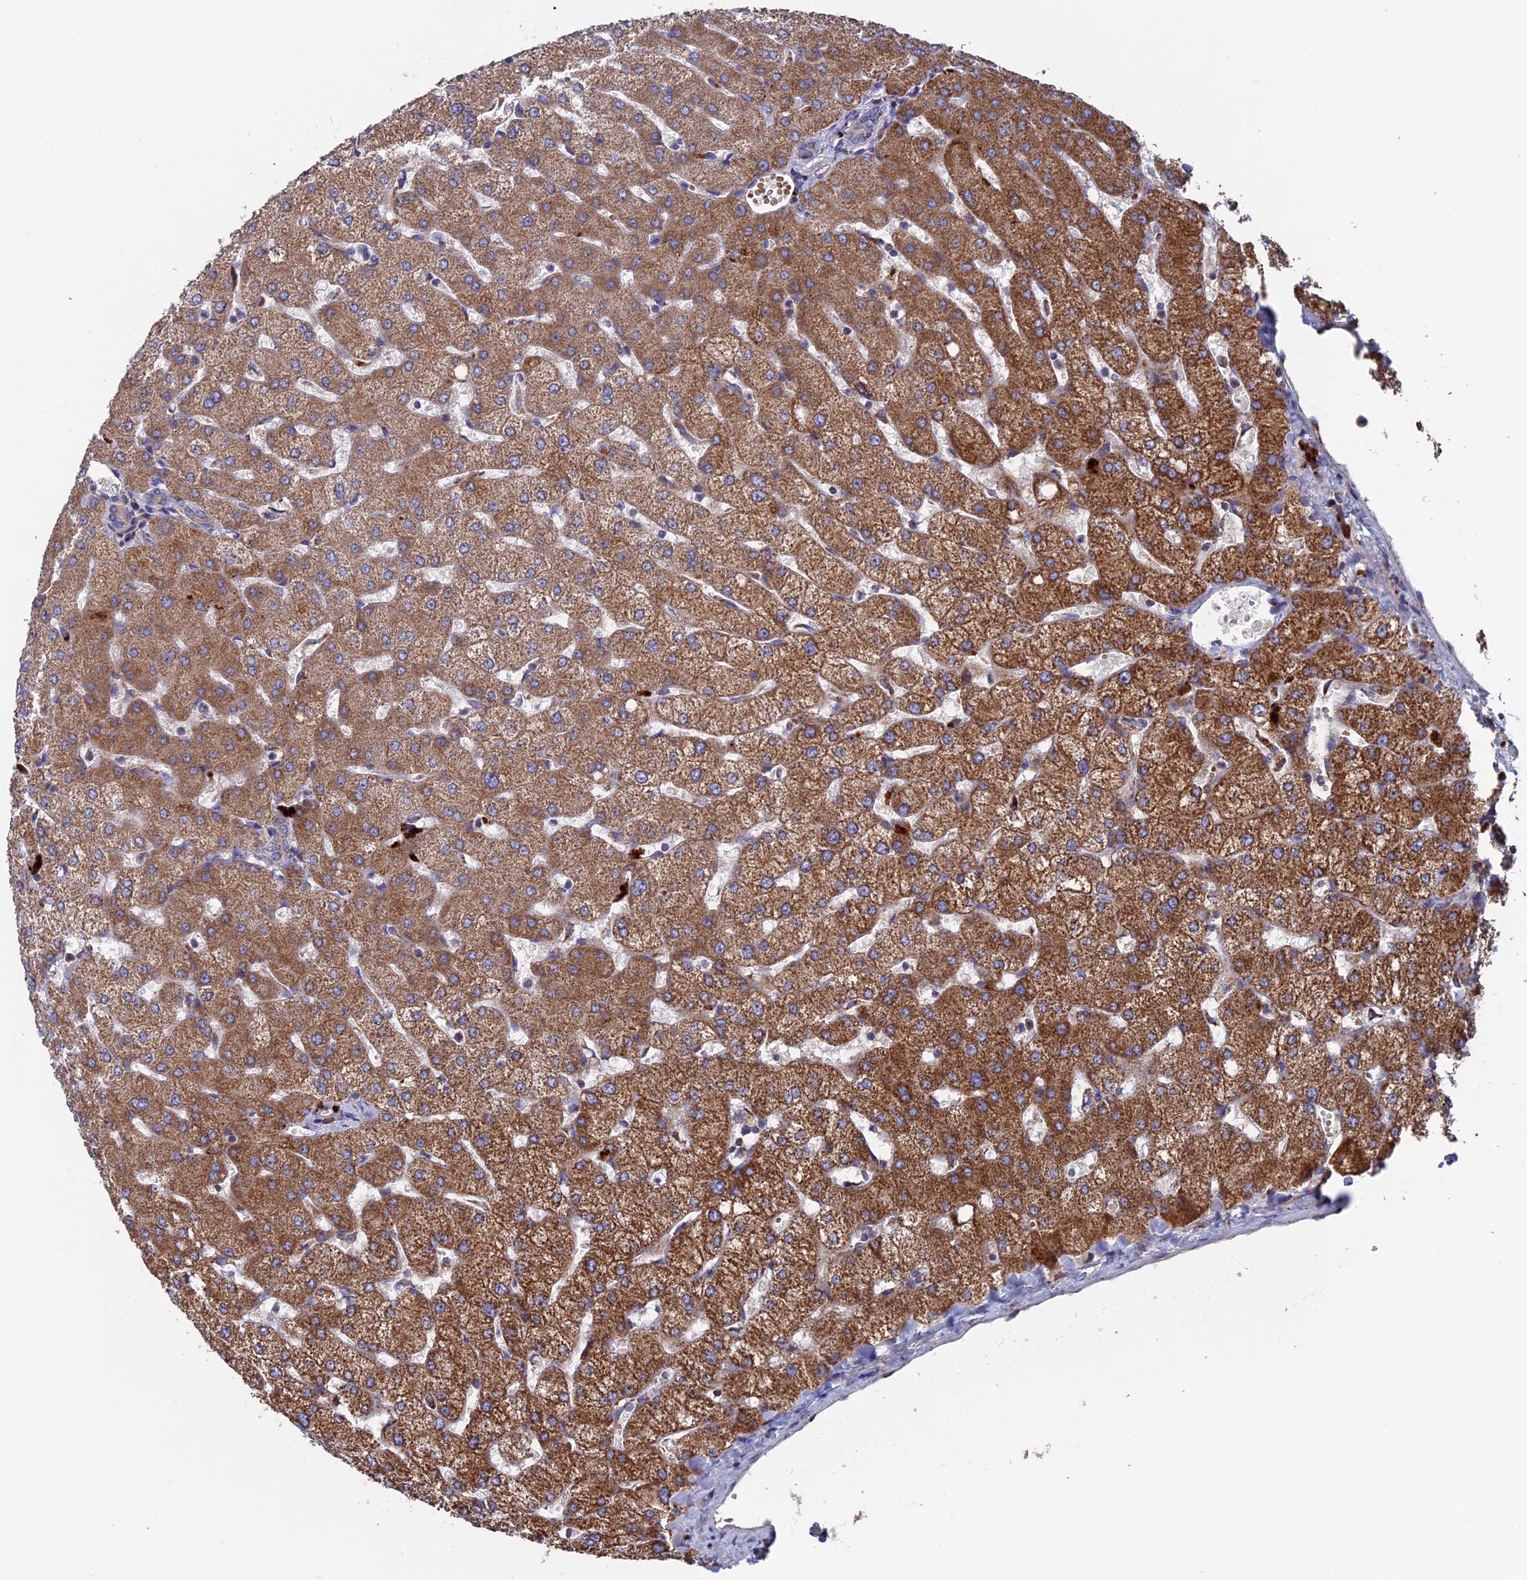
{"staining": {"intensity": "negative", "quantity": "none", "location": "none"}, "tissue": "liver", "cell_type": "Cholangiocytes", "image_type": "normal", "snomed": [{"axis": "morphology", "description": "Normal tissue, NOS"}, {"axis": "topography", "description": "Liver"}], "caption": "The immunohistochemistry photomicrograph has no significant staining in cholangiocytes of liver. (Stains: DAB immunohistochemistry (IHC) with hematoxylin counter stain, Microscopy: brightfield microscopy at high magnification).", "gene": "TGFA", "patient": {"sex": "female", "age": 54}}